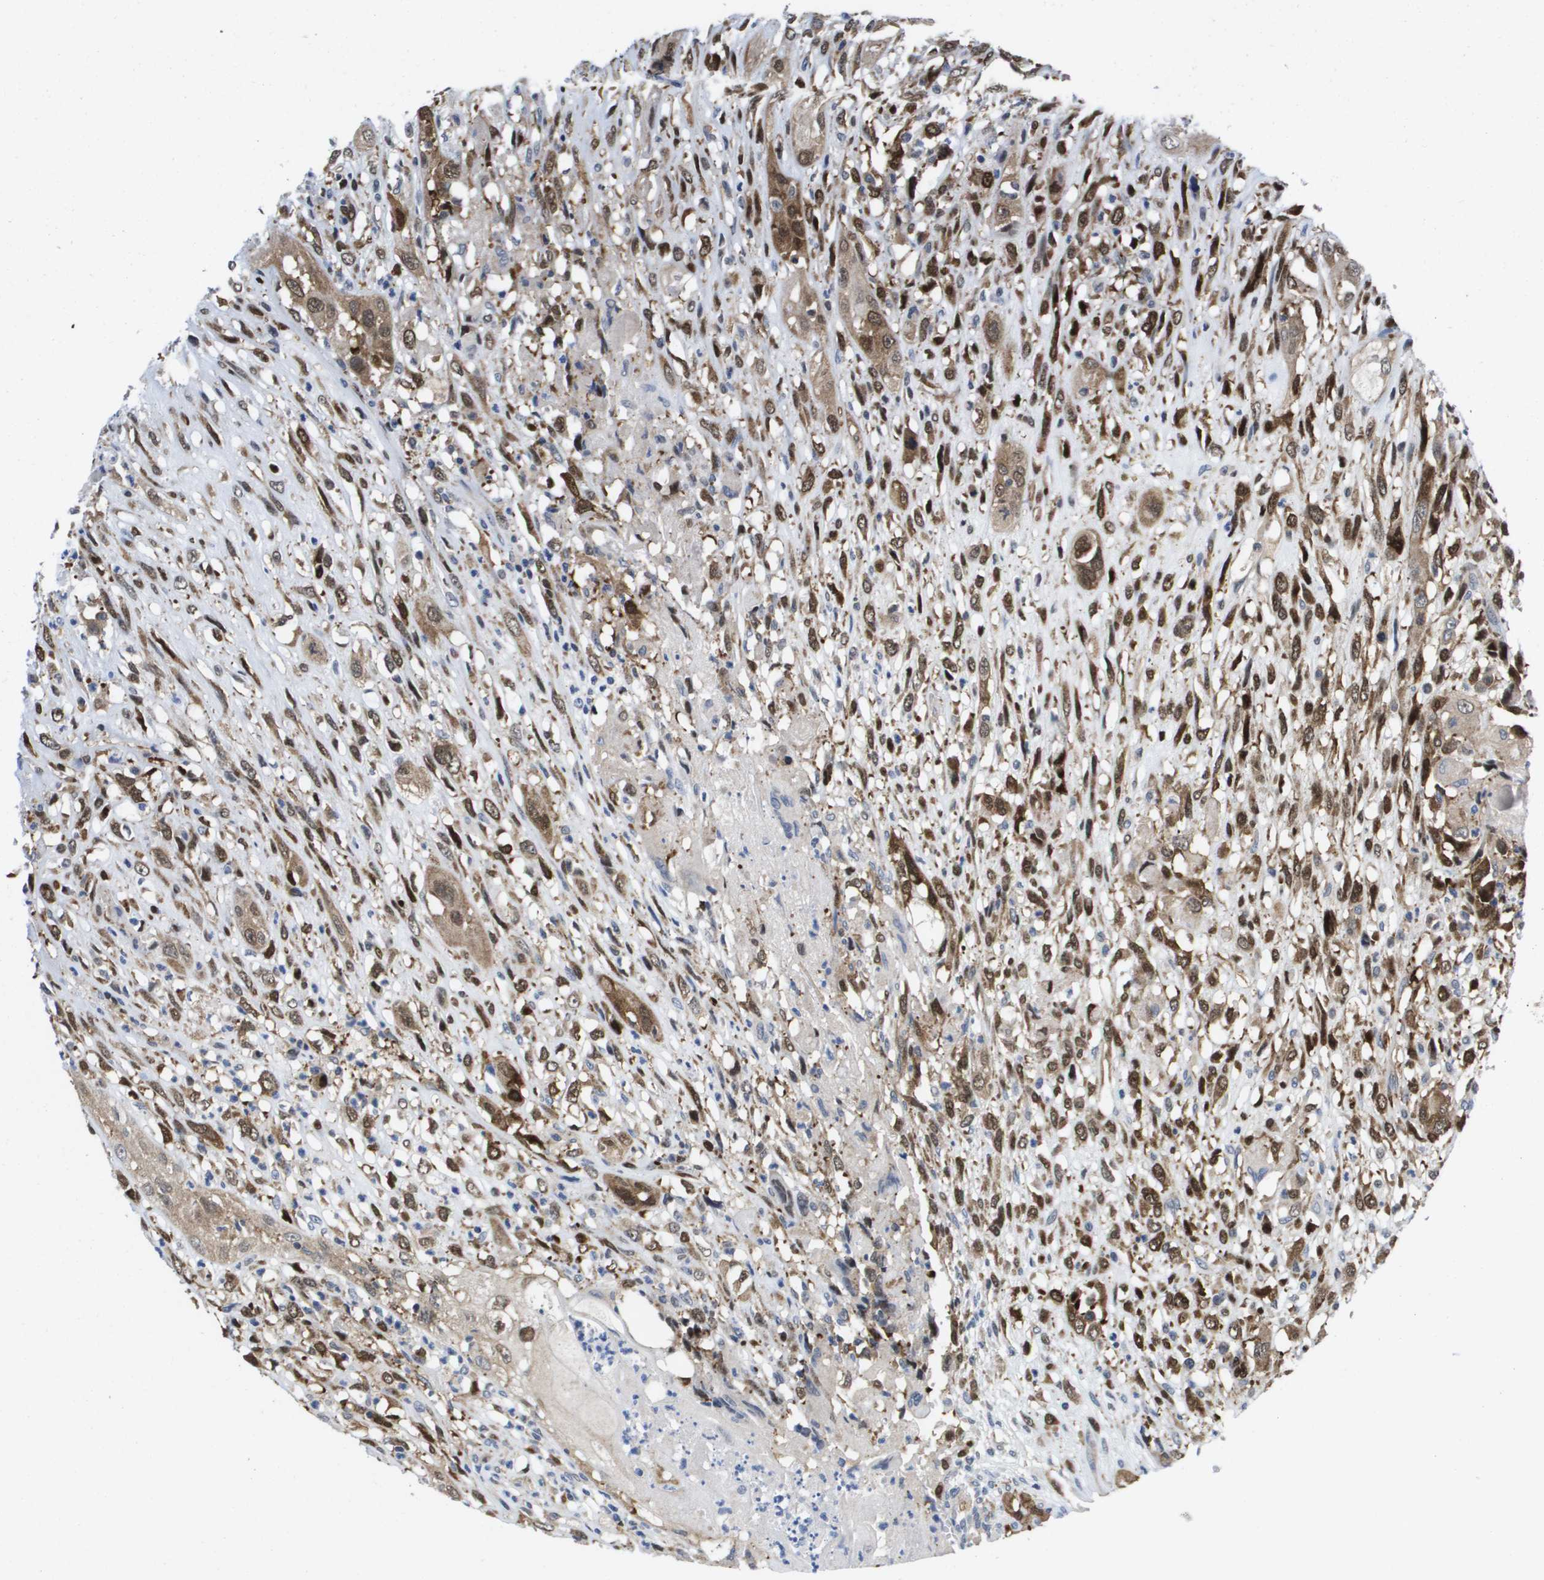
{"staining": {"intensity": "moderate", "quantity": ">75%", "location": "cytoplasmic/membranous,nuclear"}, "tissue": "head and neck cancer", "cell_type": "Tumor cells", "image_type": "cancer", "snomed": [{"axis": "morphology", "description": "Necrosis, NOS"}, {"axis": "morphology", "description": "Neoplasm, malignant, NOS"}, {"axis": "topography", "description": "Salivary gland"}, {"axis": "topography", "description": "Head-Neck"}], "caption": "Brown immunohistochemical staining in human head and neck cancer (neoplasm (malignant)) shows moderate cytoplasmic/membranous and nuclear expression in about >75% of tumor cells.", "gene": "FKBP4", "patient": {"sex": "male", "age": 43}}